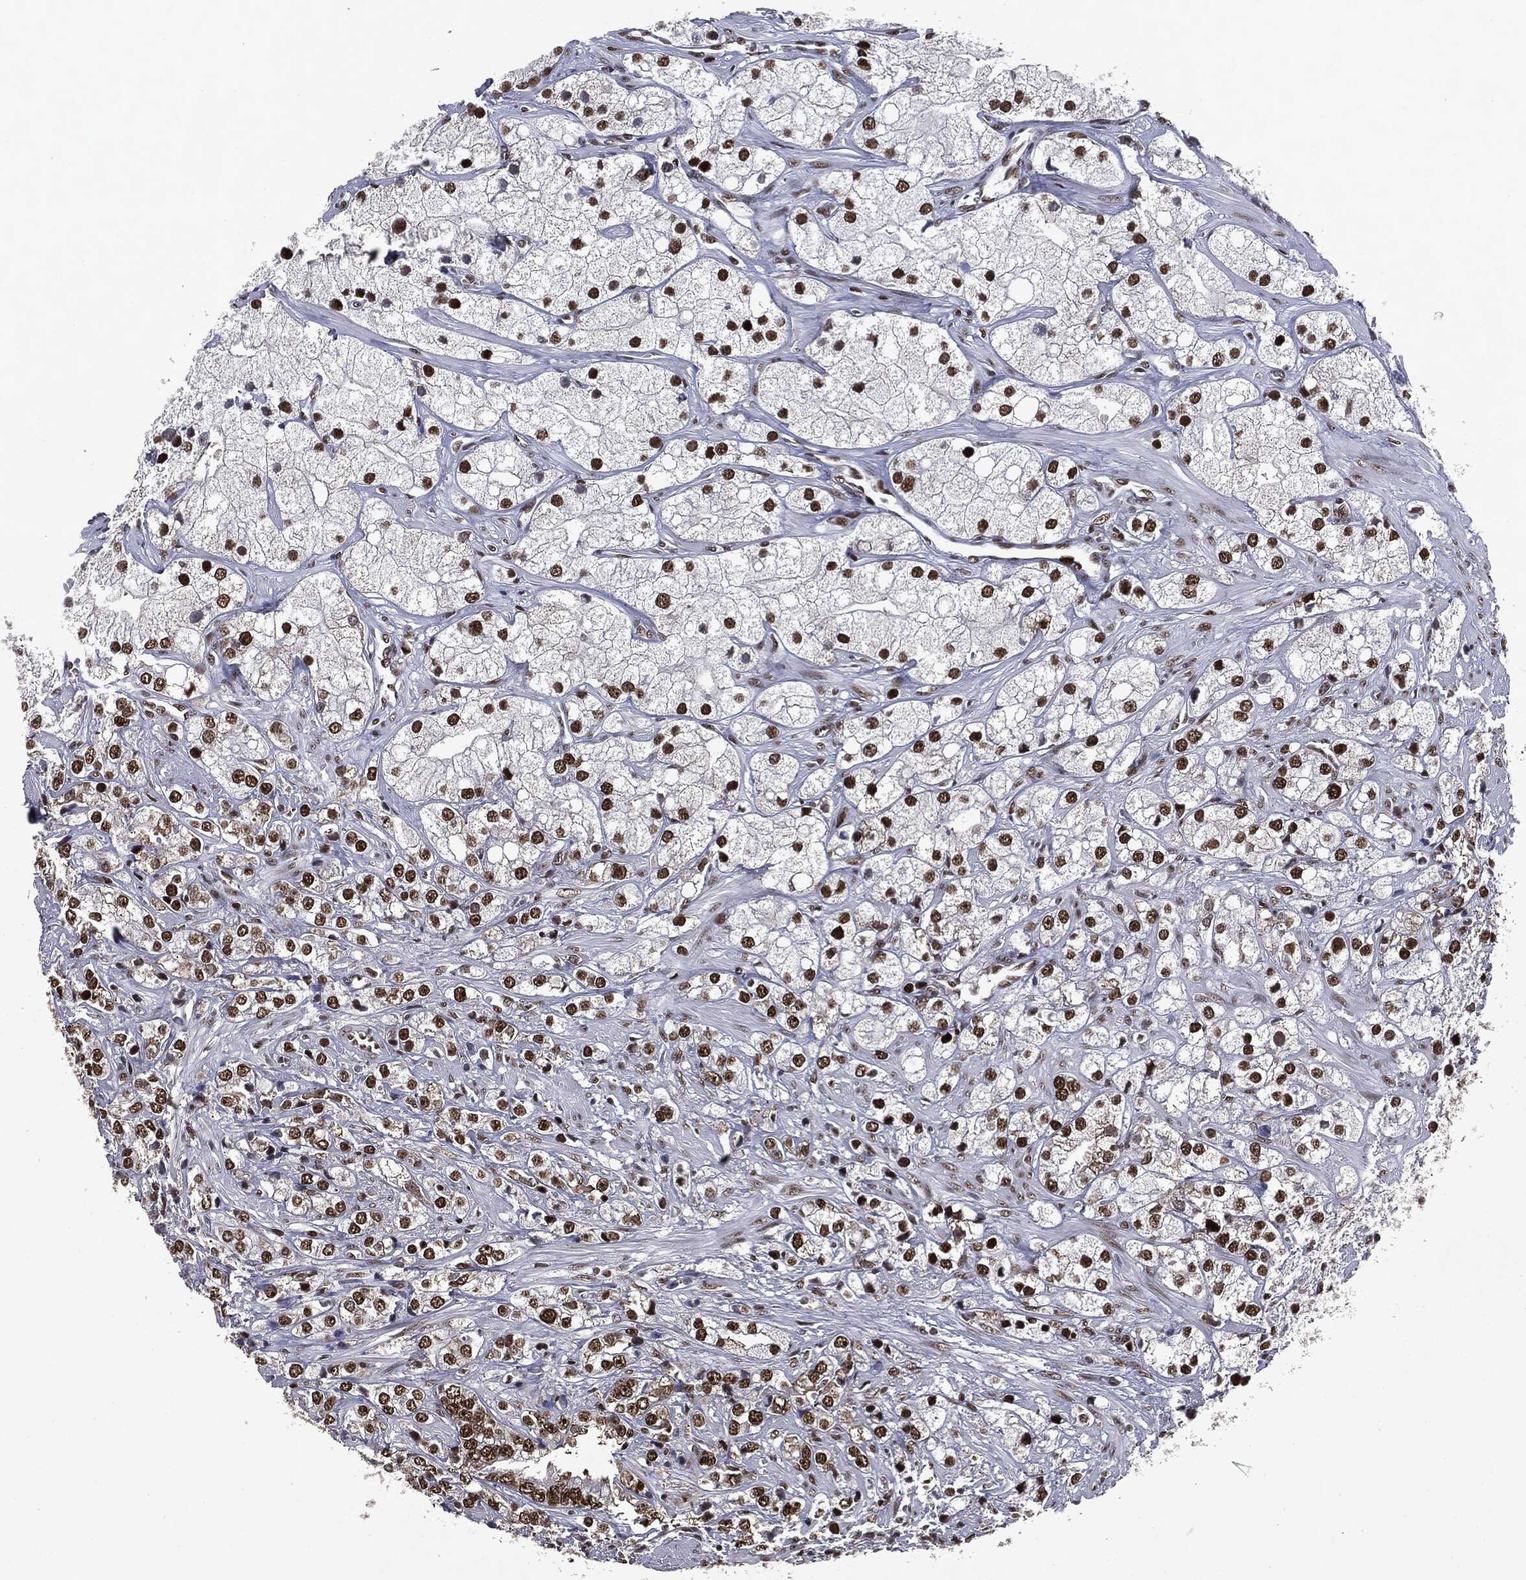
{"staining": {"intensity": "strong", "quantity": ">75%", "location": "nuclear"}, "tissue": "prostate cancer", "cell_type": "Tumor cells", "image_type": "cancer", "snomed": [{"axis": "morphology", "description": "Adenocarcinoma, NOS"}, {"axis": "topography", "description": "Prostate and seminal vesicle, NOS"}, {"axis": "topography", "description": "Prostate"}], "caption": "About >75% of tumor cells in human prostate cancer demonstrate strong nuclear protein expression as visualized by brown immunohistochemical staining.", "gene": "MSH2", "patient": {"sex": "male", "age": 79}}